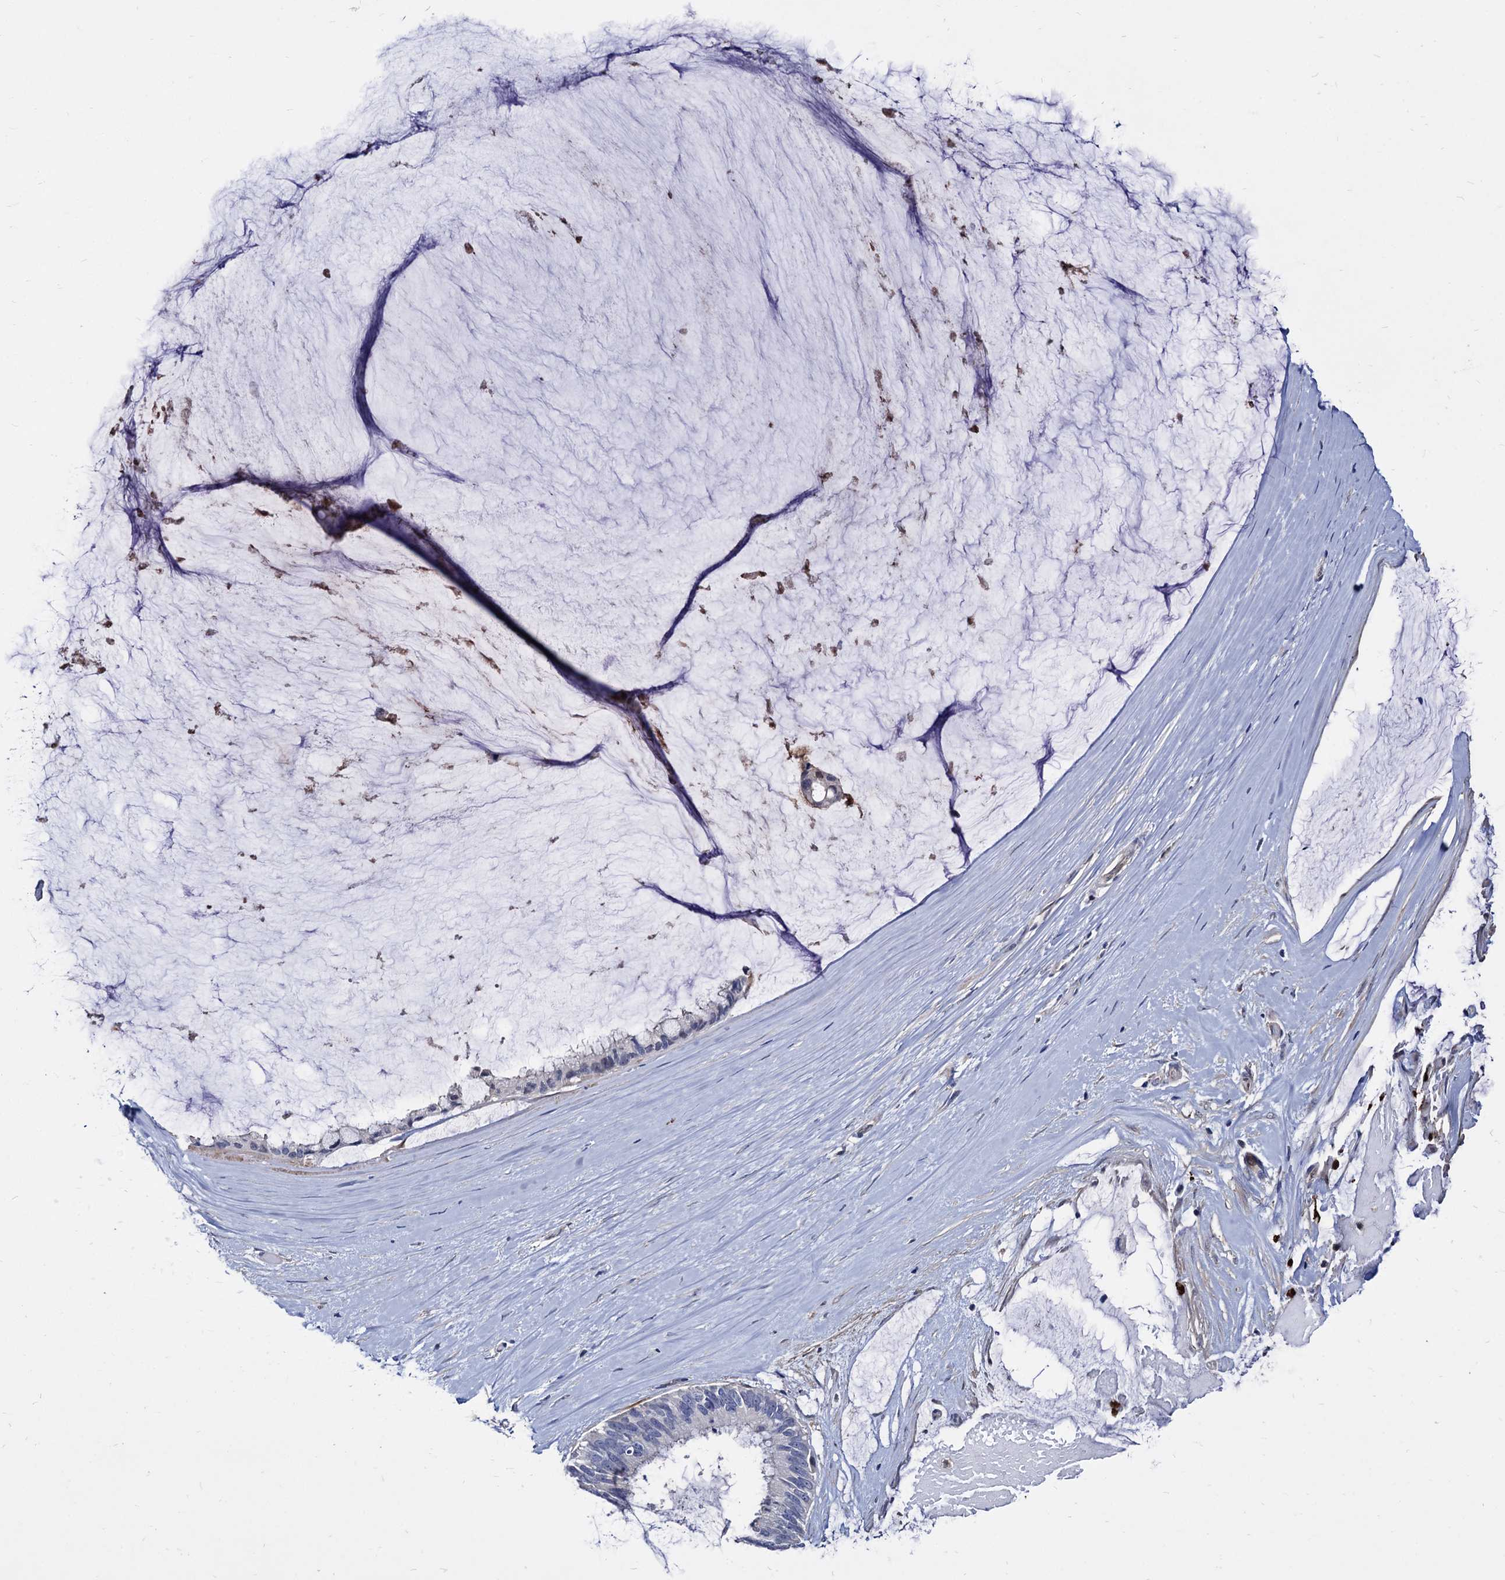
{"staining": {"intensity": "negative", "quantity": "none", "location": "none"}, "tissue": "ovarian cancer", "cell_type": "Tumor cells", "image_type": "cancer", "snomed": [{"axis": "morphology", "description": "Cystadenocarcinoma, mucinous, NOS"}, {"axis": "topography", "description": "Ovary"}], "caption": "Human ovarian mucinous cystadenocarcinoma stained for a protein using IHC shows no expression in tumor cells.", "gene": "CPPED1", "patient": {"sex": "female", "age": 39}}